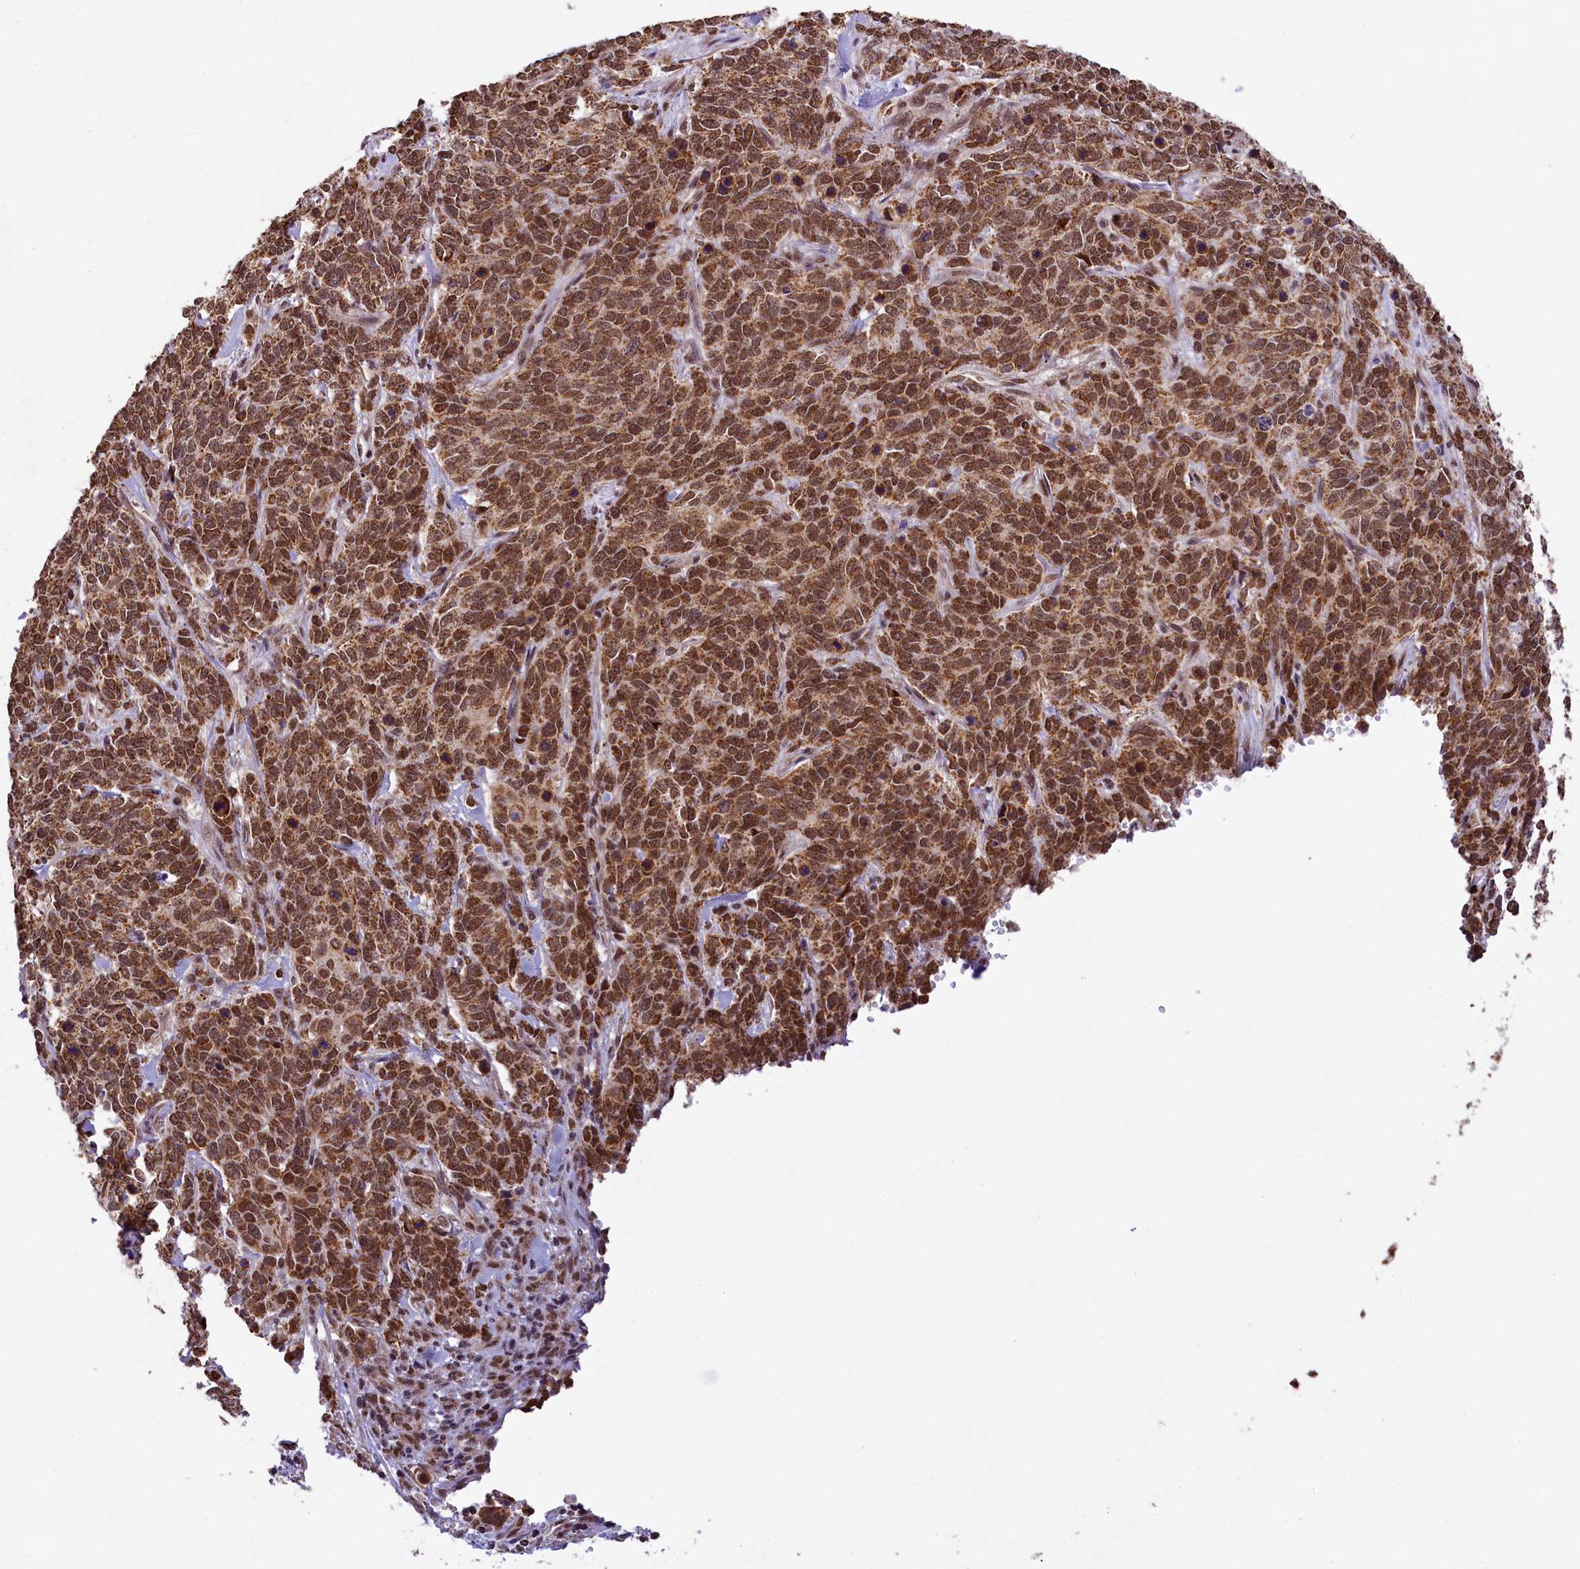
{"staining": {"intensity": "strong", "quantity": ">75%", "location": "cytoplasmic/membranous,nuclear"}, "tissue": "cervical cancer", "cell_type": "Tumor cells", "image_type": "cancer", "snomed": [{"axis": "morphology", "description": "Squamous cell carcinoma, NOS"}, {"axis": "topography", "description": "Cervix"}], "caption": "Protein staining of cervical cancer (squamous cell carcinoma) tissue shows strong cytoplasmic/membranous and nuclear positivity in about >75% of tumor cells.", "gene": "PAF1", "patient": {"sex": "female", "age": 60}}